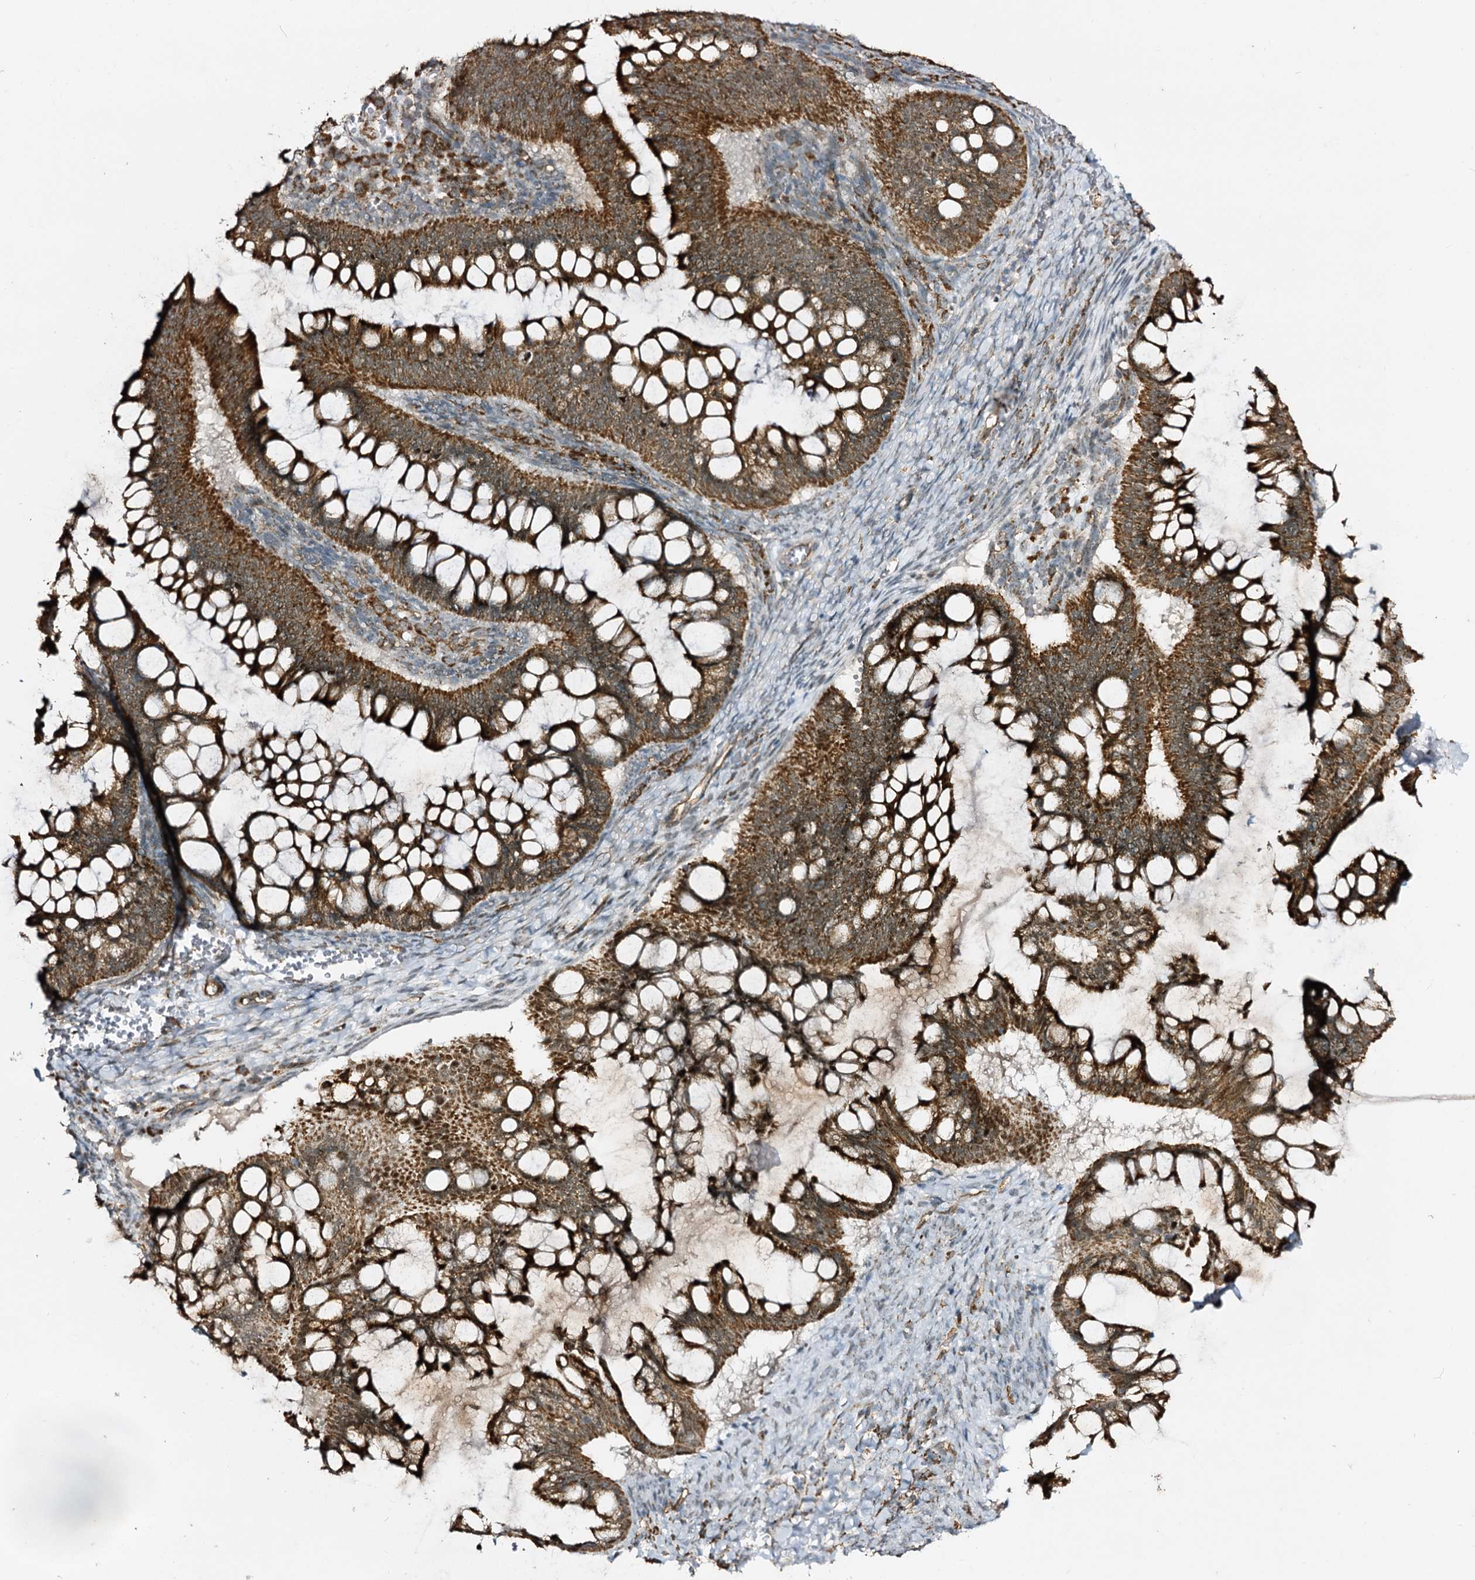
{"staining": {"intensity": "strong", "quantity": ">75%", "location": "cytoplasmic/membranous"}, "tissue": "ovarian cancer", "cell_type": "Tumor cells", "image_type": "cancer", "snomed": [{"axis": "morphology", "description": "Cystadenocarcinoma, mucinous, NOS"}, {"axis": "topography", "description": "Ovary"}], "caption": "This micrograph exhibits IHC staining of human ovarian cancer, with high strong cytoplasmic/membranous positivity in about >75% of tumor cells.", "gene": "CBR4", "patient": {"sex": "female", "age": 73}}